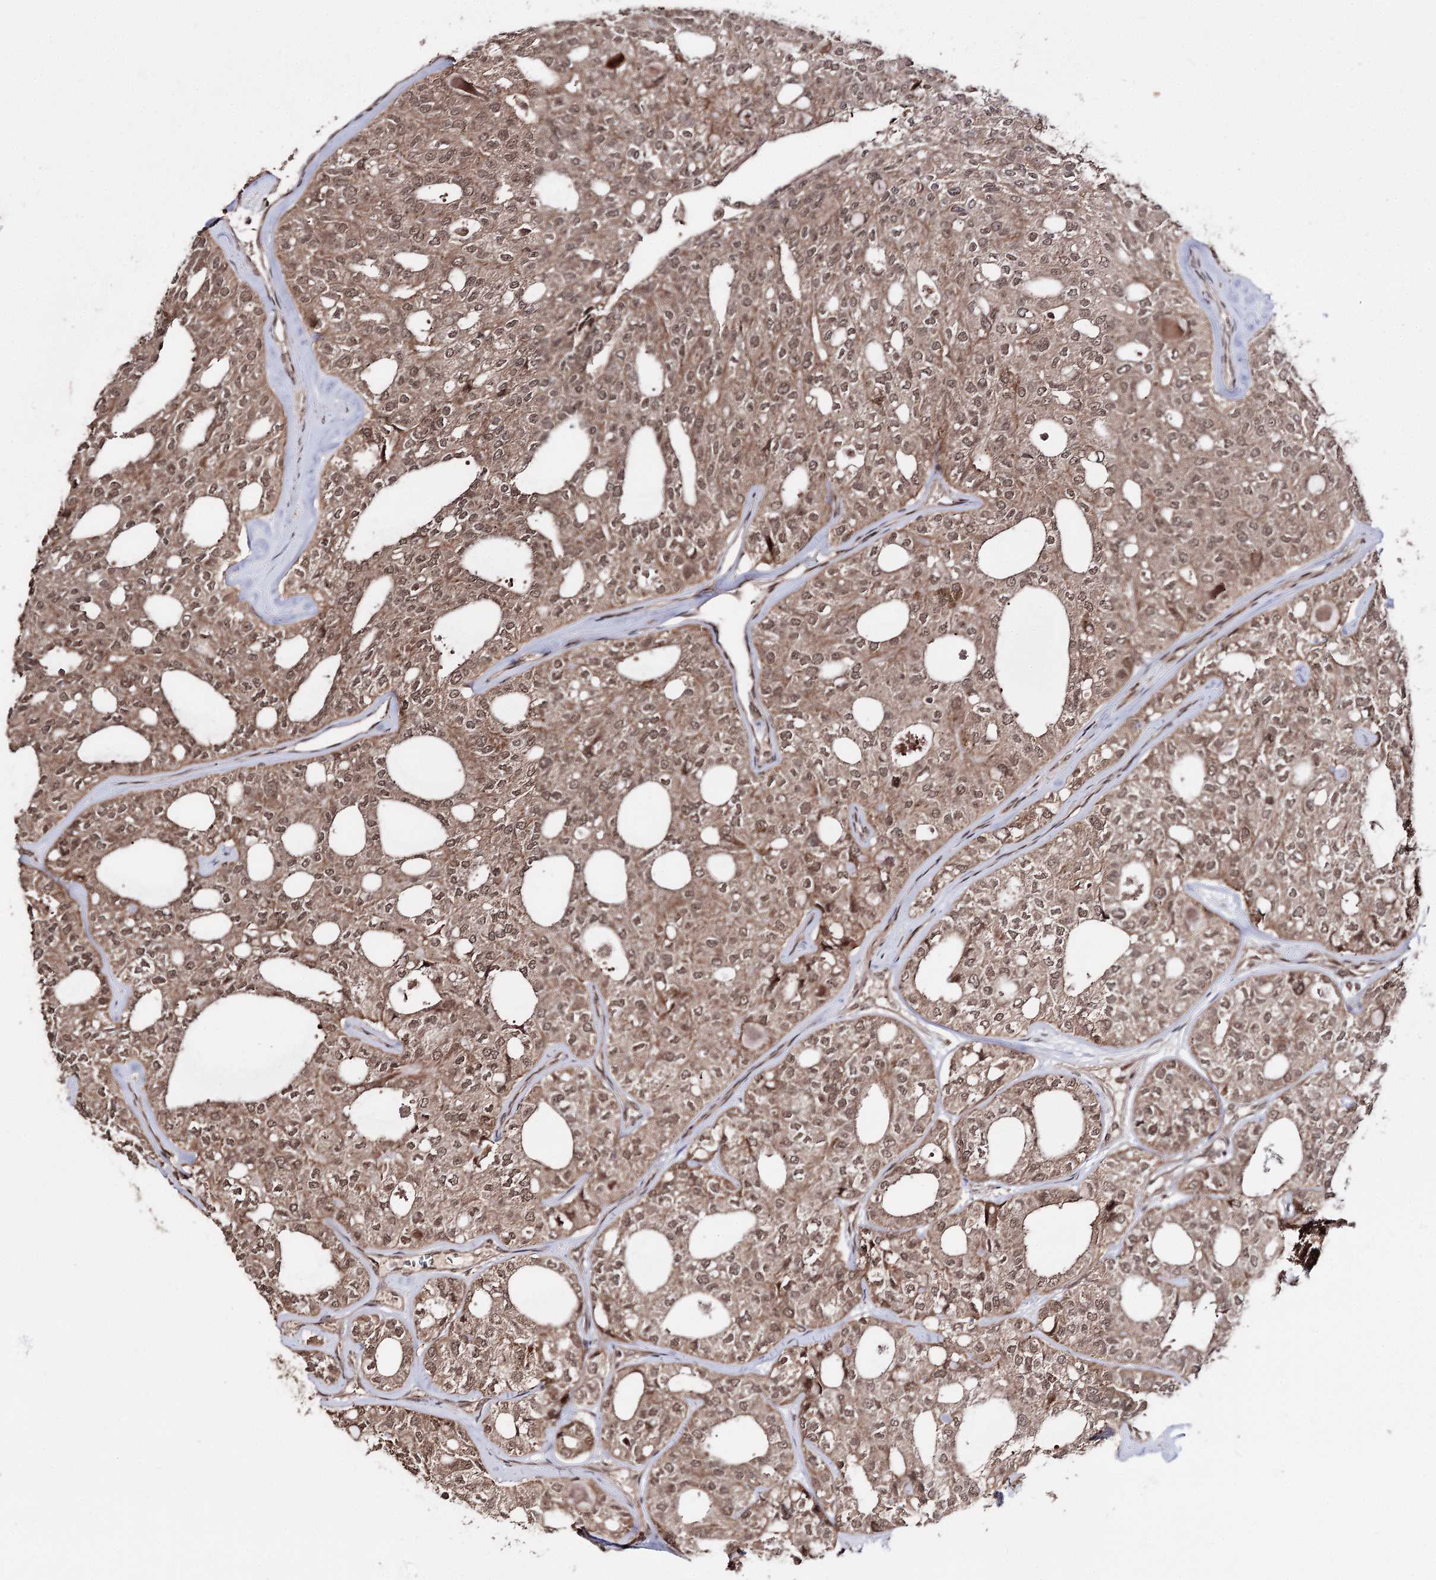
{"staining": {"intensity": "moderate", "quantity": ">75%", "location": "cytoplasmic/membranous,nuclear"}, "tissue": "thyroid cancer", "cell_type": "Tumor cells", "image_type": "cancer", "snomed": [{"axis": "morphology", "description": "Follicular adenoma carcinoma, NOS"}, {"axis": "topography", "description": "Thyroid gland"}], "caption": "A brown stain labels moderate cytoplasmic/membranous and nuclear expression of a protein in human thyroid follicular adenoma carcinoma tumor cells.", "gene": "FAM53B", "patient": {"sex": "male", "age": 75}}